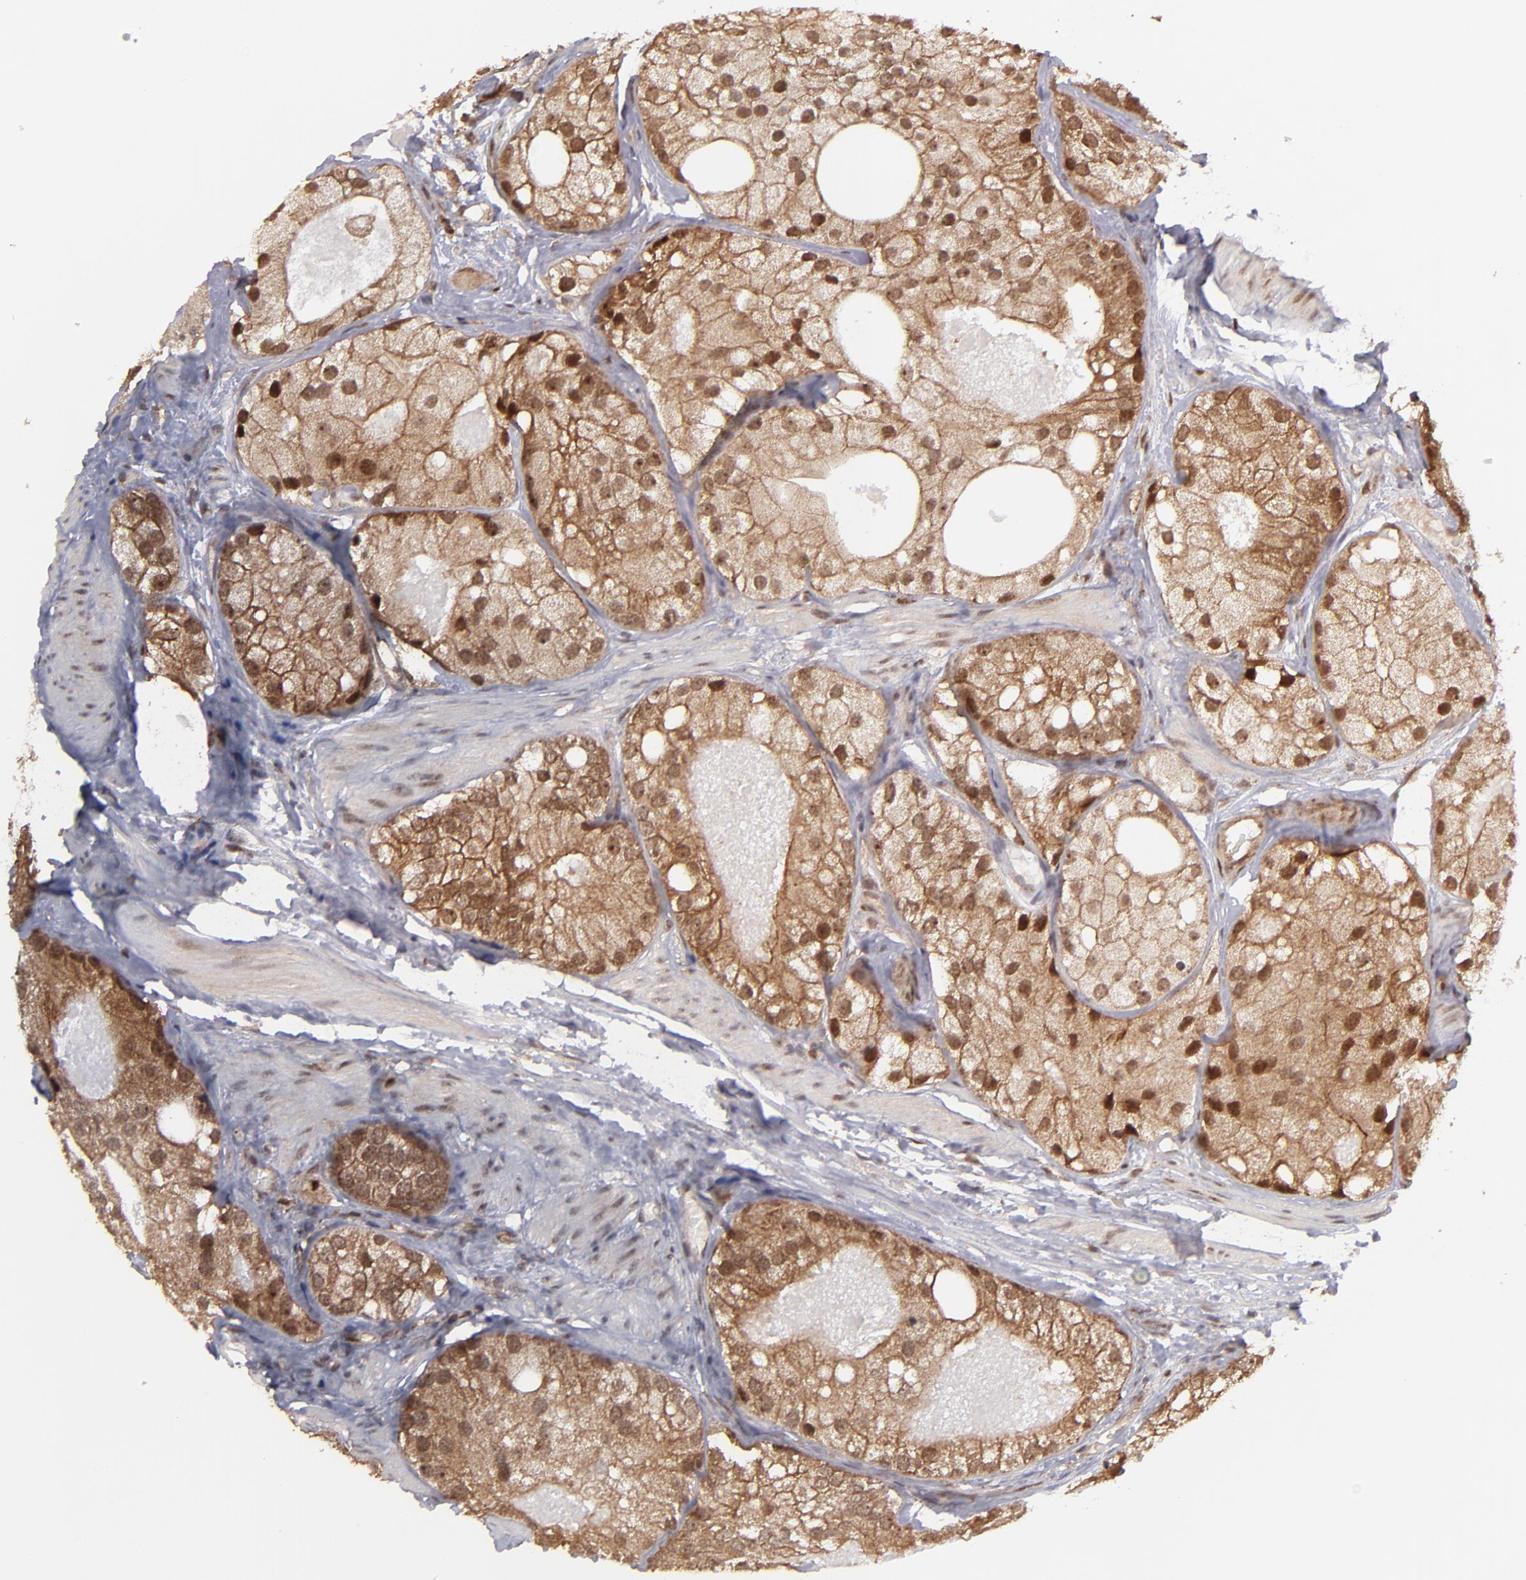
{"staining": {"intensity": "moderate", "quantity": ">75%", "location": "cytoplasmic/membranous,nuclear"}, "tissue": "prostate cancer", "cell_type": "Tumor cells", "image_type": "cancer", "snomed": [{"axis": "morphology", "description": "Adenocarcinoma, Low grade"}, {"axis": "topography", "description": "Prostate"}], "caption": "High-power microscopy captured an immunohistochemistry (IHC) histopathology image of low-grade adenocarcinoma (prostate), revealing moderate cytoplasmic/membranous and nuclear staining in about >75% of tumor cells.", "gene": "RGS6", "patient": {"sex": "male", "age": 69}}